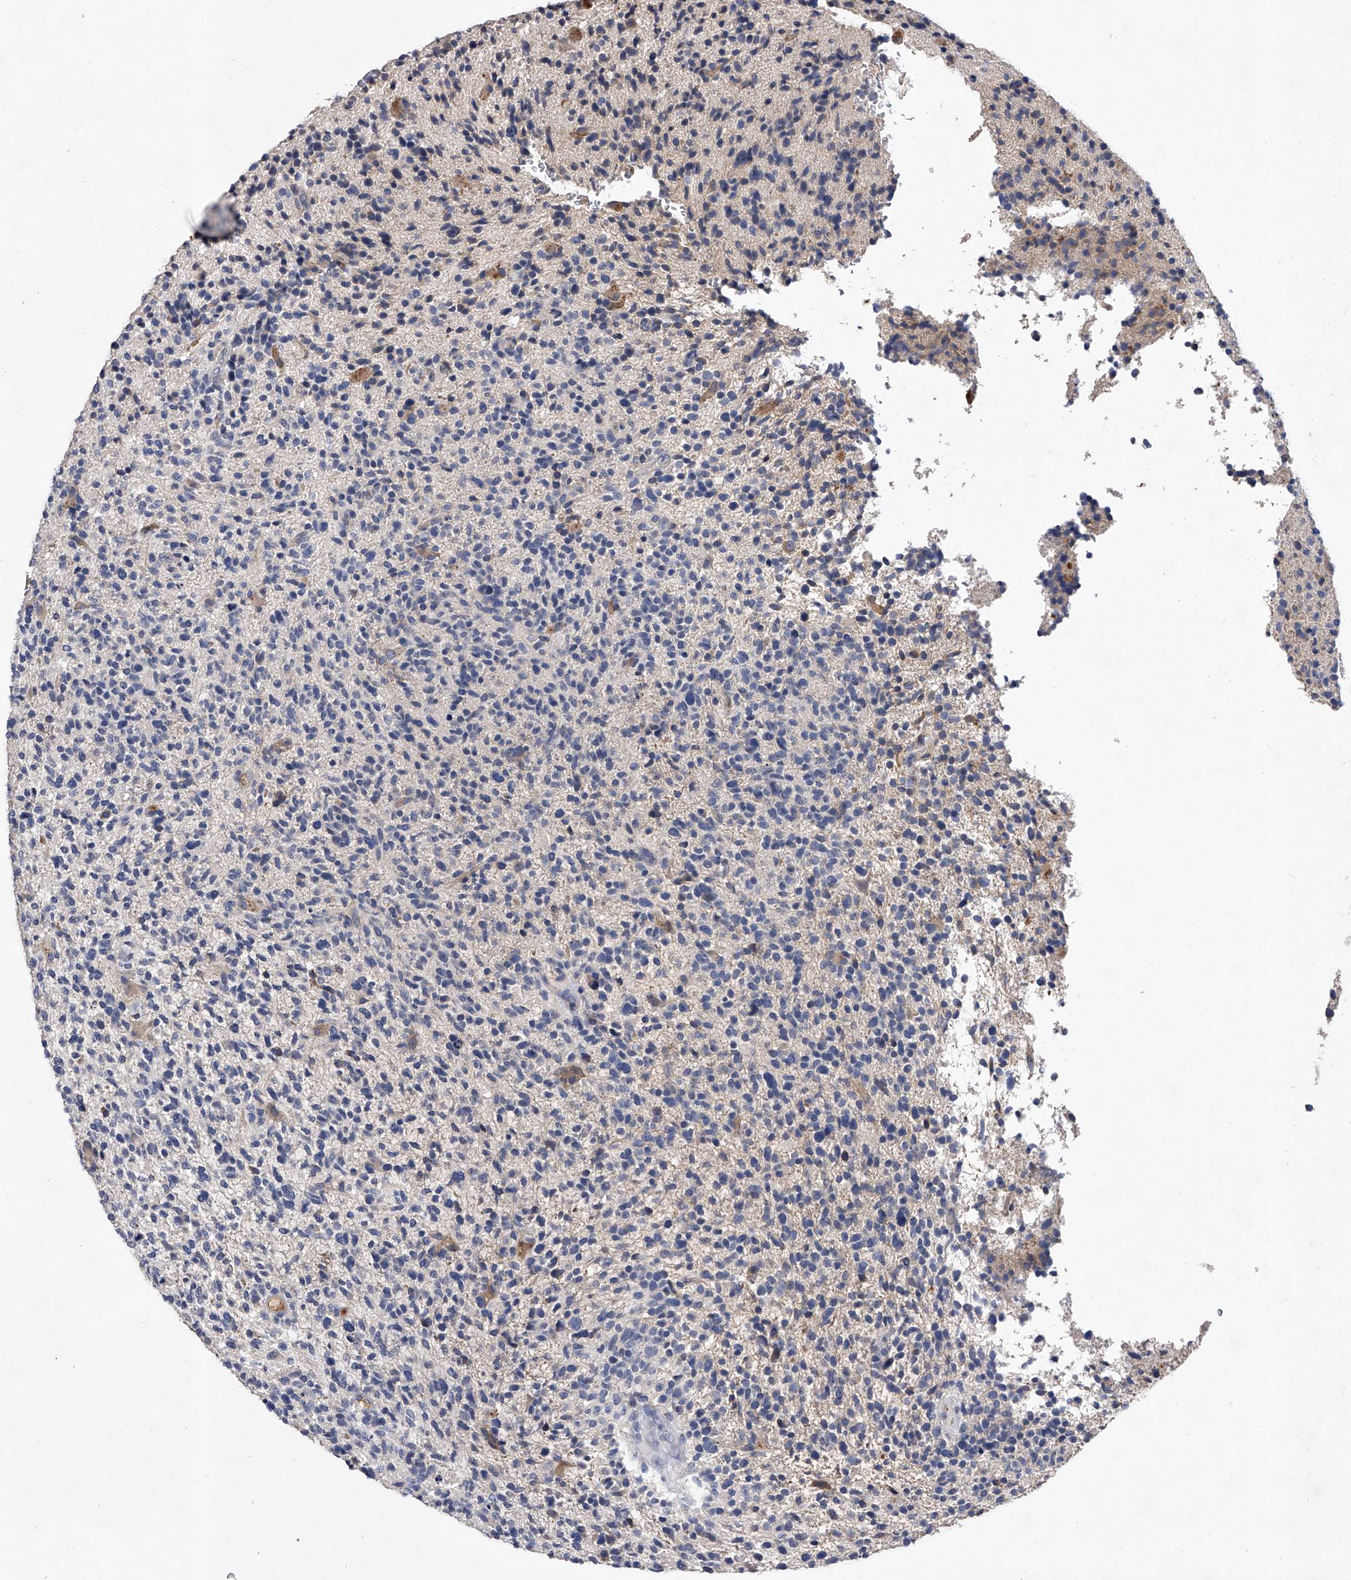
{"staining": {"intensity": "negative", "quantity": "none", "location": "none"}, "tissue": "glioma", "cell_type": "Tumor cells", "image_type": "cancer", "snomed": [{"axis": "morphology", "description": "Glioma, malignant, High grade"}, {"axis": "topography", "description": "Brain"}], "caption": "This is an immunohistochemistry histopathology image of glioma. There is no staining in tumor cells.", "gene": "C5", "patient": {"sex": "male", "age": 72}}